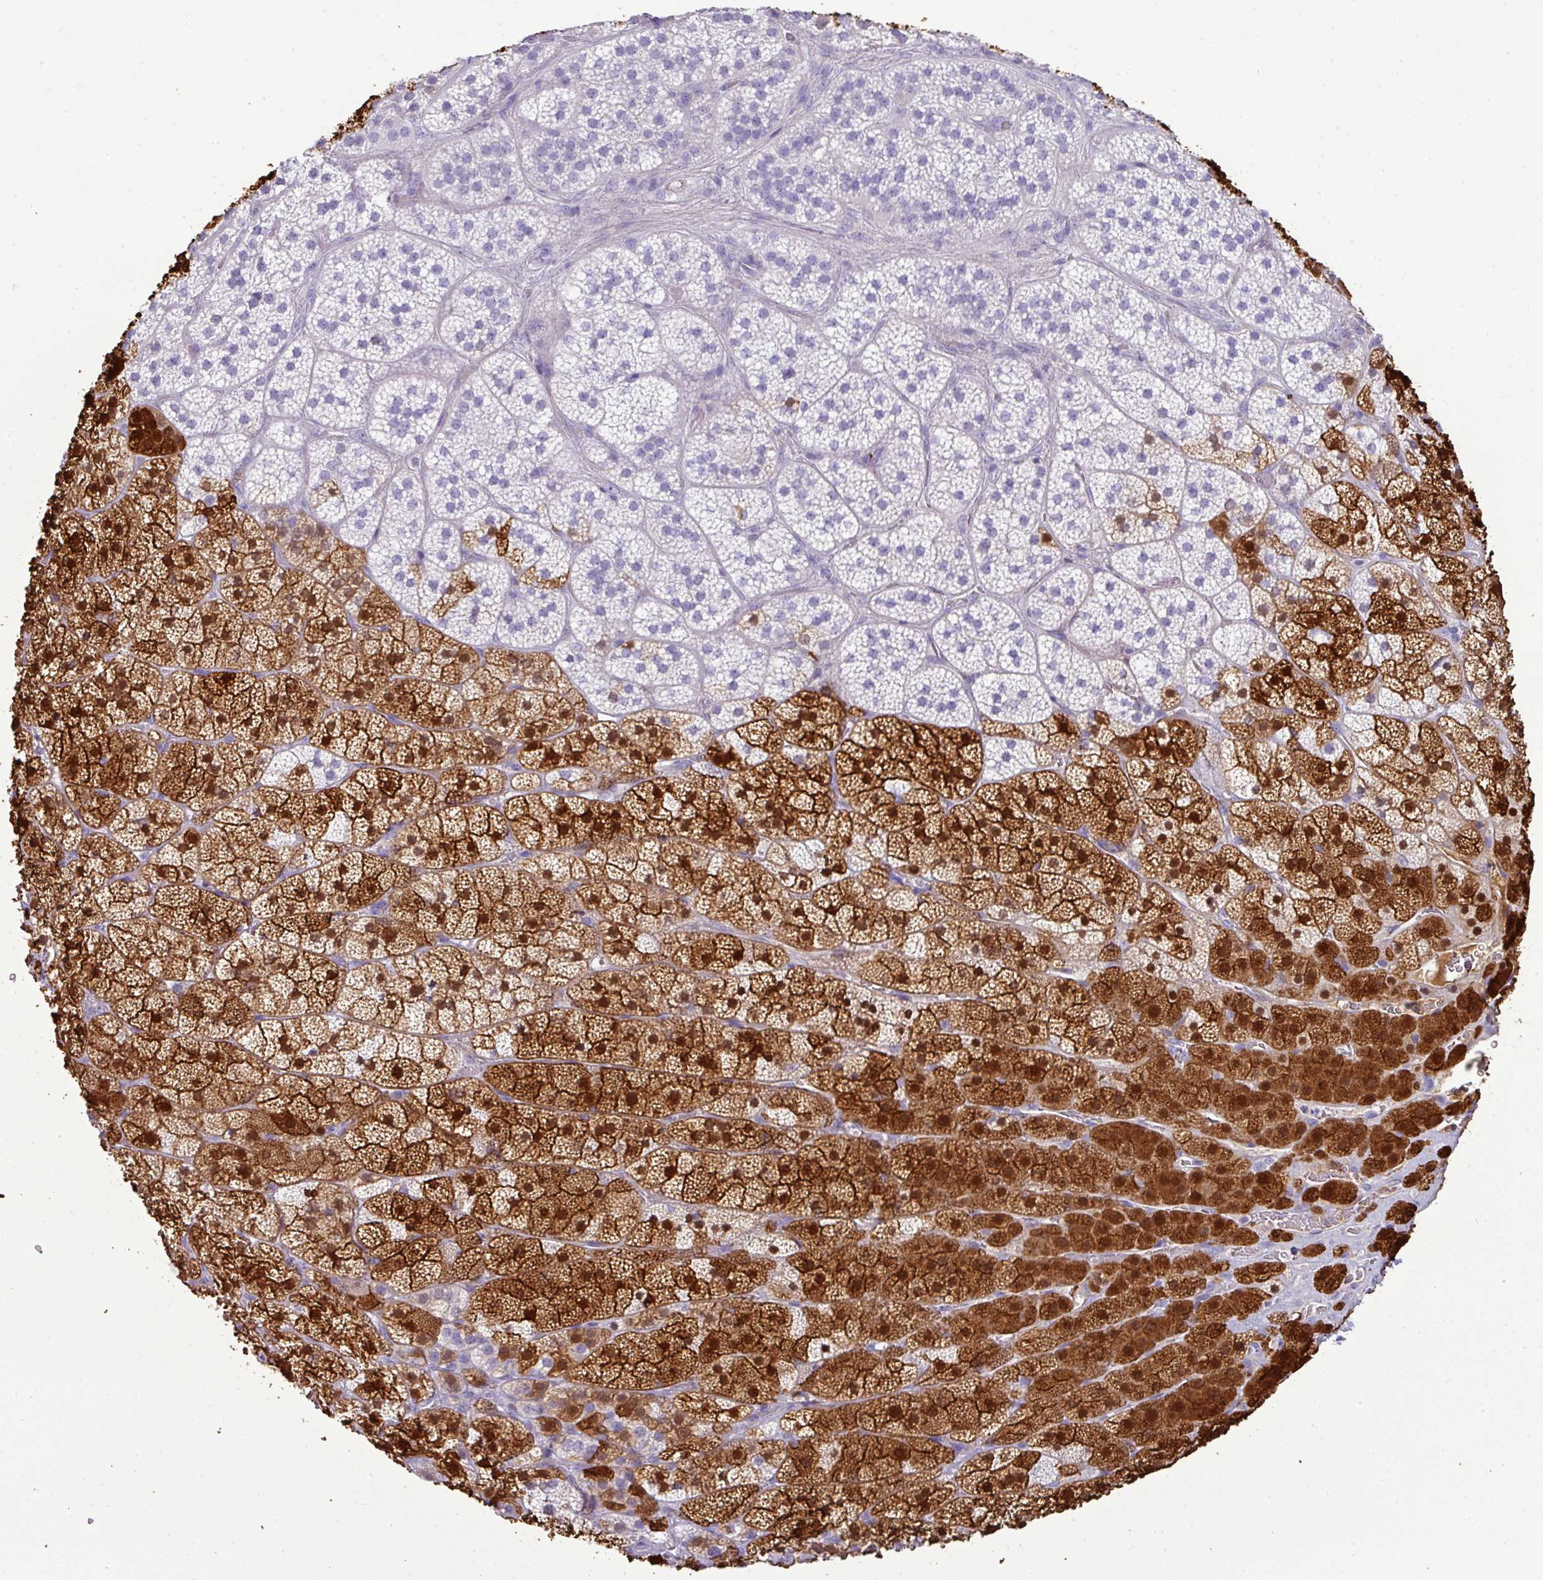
{"staining": {"intensity": "strong", "quantity": "25%-75%", "location": "cytoplasmic/membranous,nuclear"}, "tissue": "adrenal gland", "cell_type": "Glandular cells", "image_type": "normal", "snomed": [{"axis": "morphology", "description": "Normal tissue, NOS"}, {"axis": "topography", "description": "Adrenal gland"}], "caption": "Brown immunohistochemical staining in benign adrenal gland exhibits strong cytoplasmic/membranous,nuclear expression in approximately 25%-75% of glandular cells.", "gene": "GSTA1", "patient": {"sex": "male", "age": 57}}